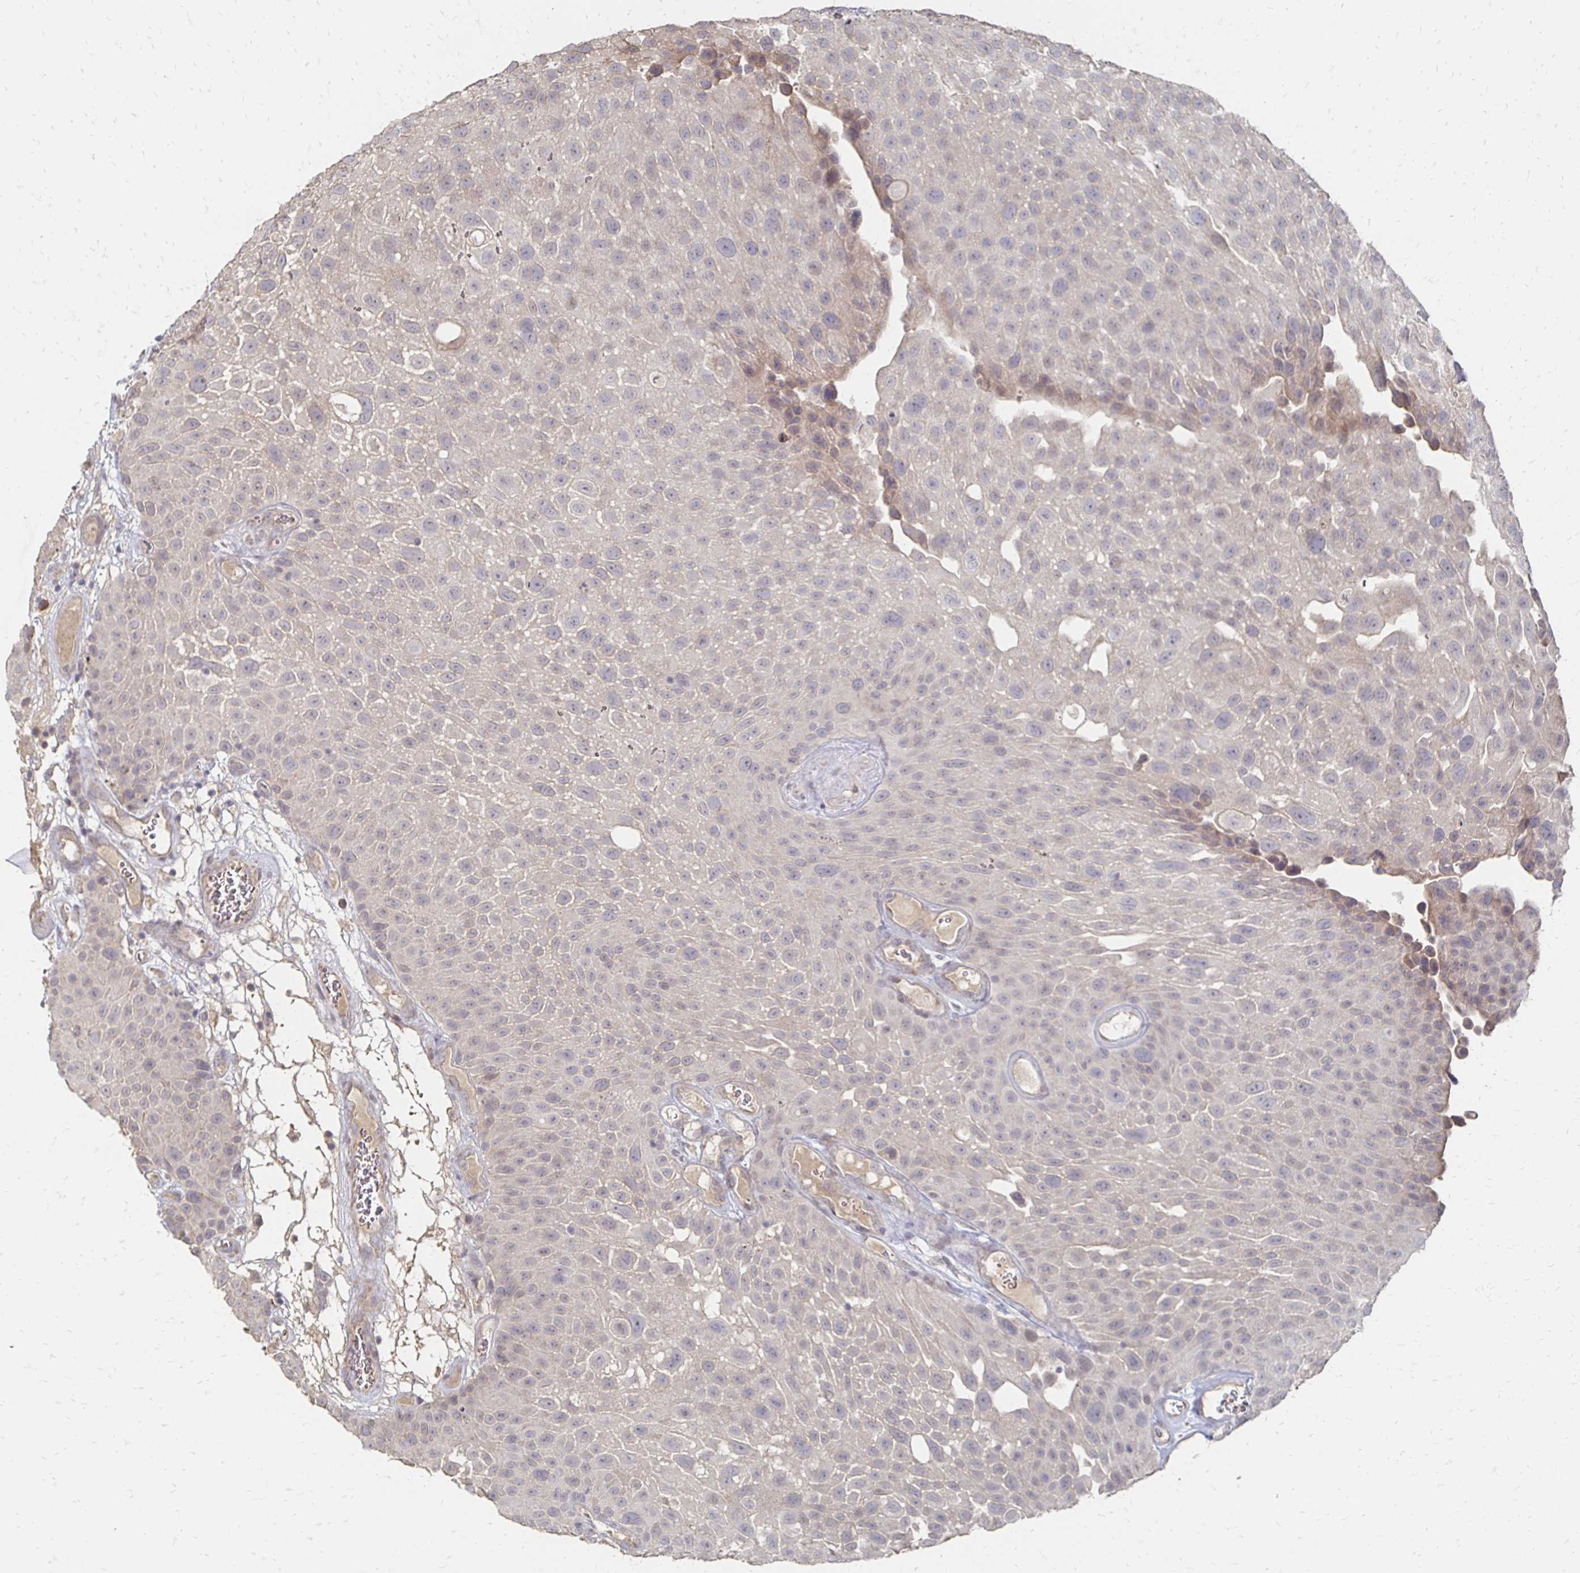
{"staining": {"intensity": "weak", "quantity": "<25%", "location": "cytoplasmic/membranous,nuclear"}, "tissue": "urothelial cancer", "cell_type": "Tumor cells", "image_type": "cancer", "snomed": [{"axis": "morphology", "description": "Urothelial carcinoma, Low grade"}, {"axis": "topography", "description": "Urinary bladder"}], "caption": "This is a image of immunohistochemistry (IHC) staining of urothelial cancer, which shows no staining in tumor cells.", "gene": "ZNF727", "patient": {"sex": "male", "age": 72}}